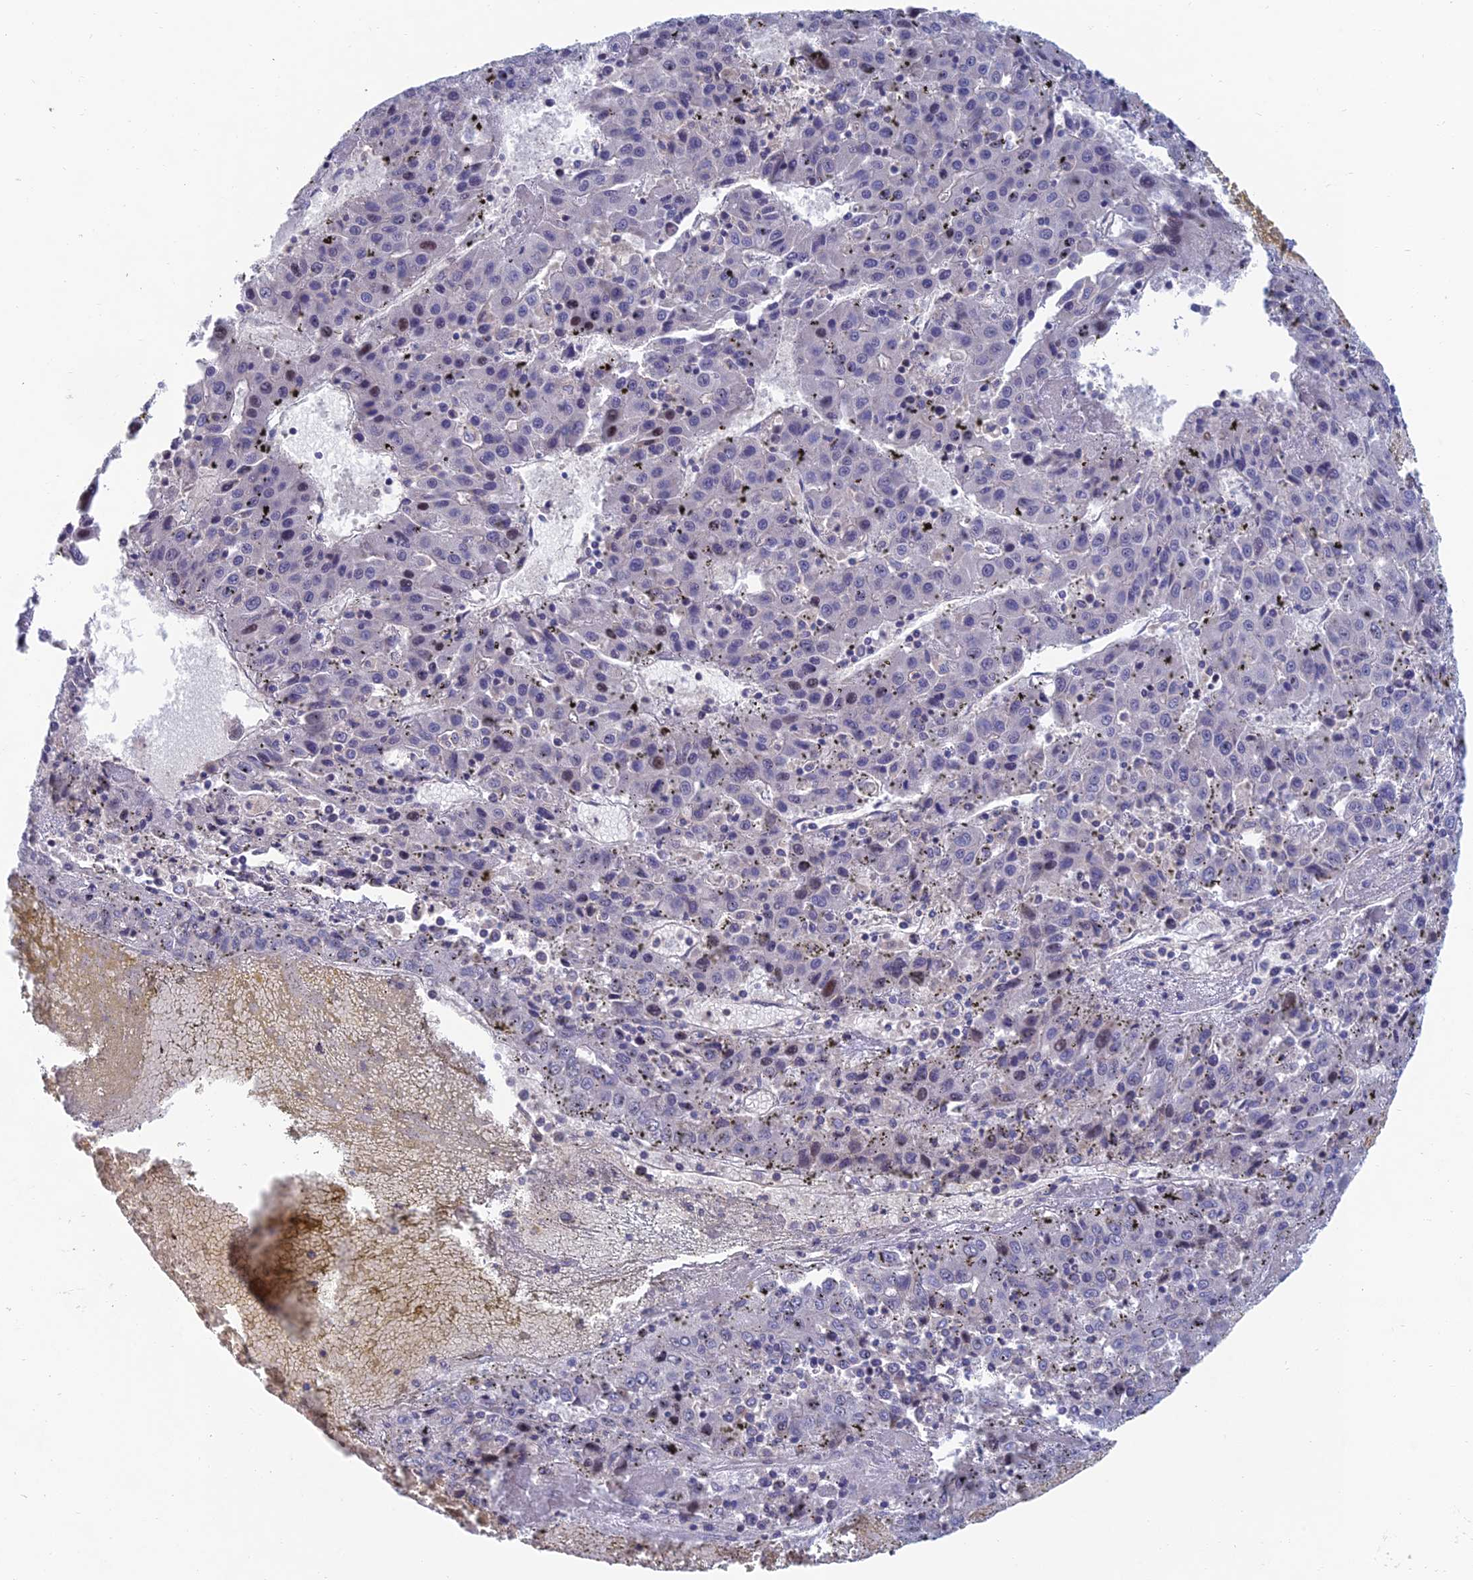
{"staining": {"intensity": "moderate", "quantity": "<25%", "location": "nuclear"}, "tissue": "liver cancer", "cell_type": "Tumor cells", "image_type": "cancer", "snomed": [{"axis": "morphology", "description": "Carcinoma, Hepatocellular, NOS"}, {"axis": "topography", "description": "Liver"}], "caption": "IHC micrograph of human liver cancer (hepatocellular carcinoma) stained for a protein (brown), which displays low levels of moderate nuclear expression in approximately <25% of tumor cells.", "gene": "USP37", "patient": {"sex": "female", "age": 53}}